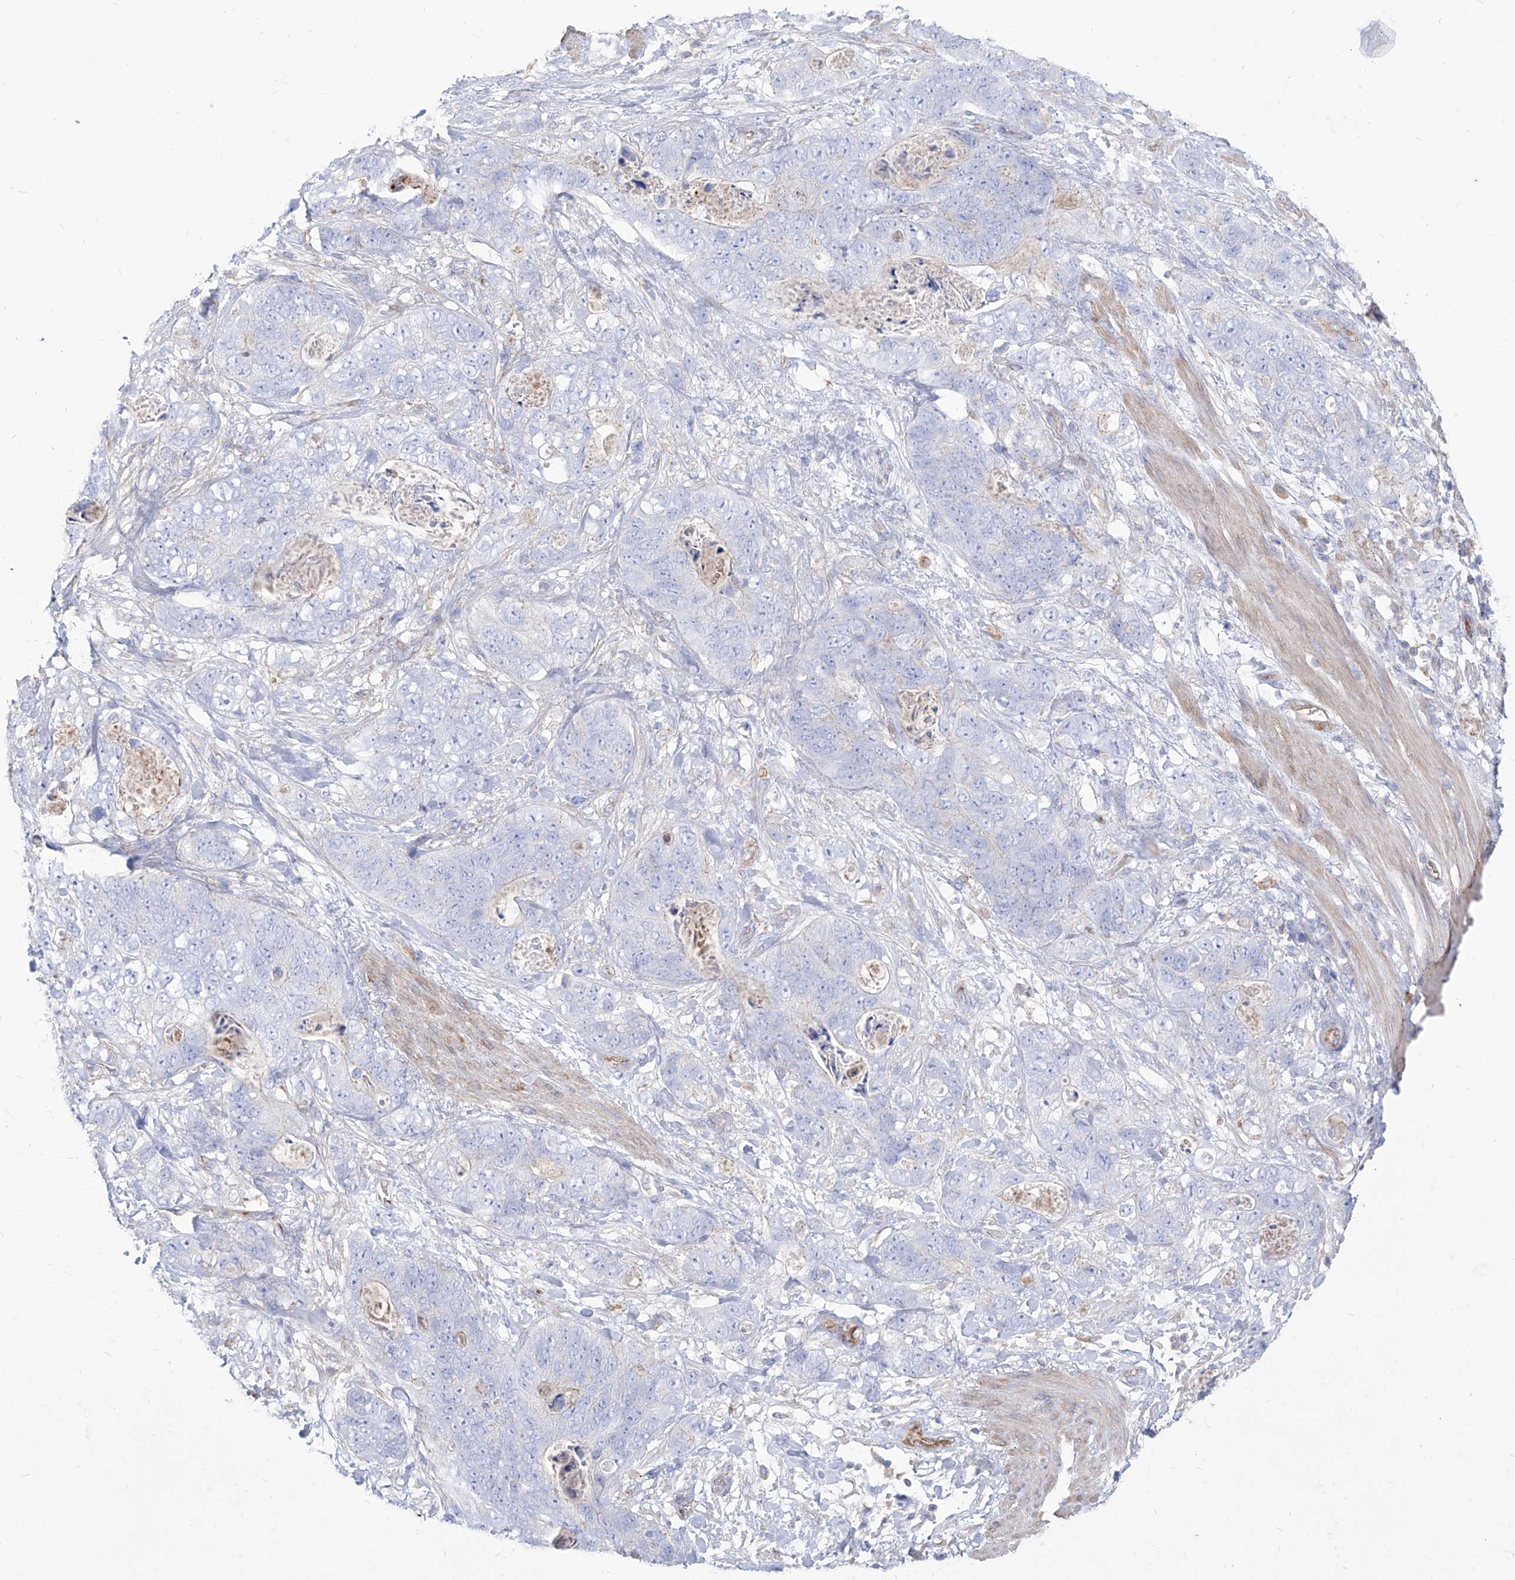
{"staining": {"intensity": "negative", "quantity": "none", "location": "none"}, "tissue": "stomach cancer", "cell_type": "Tumor cells", "image_type": "cancer", "snomed": [{"axis": "morphology", "description": "Normal tissue, NOS"}, {"axis": "morphology", "description": "Adenocarcinoma, NOS"}, {"axis": "topography", "description": "Stomach"}], "caption": "A high-resolution micrograph shows immunohistochemistry (IHC) staining of stomach cancer (adenocarcinoma), which demonstrates no significant staining in tumor cells.", "gene": "C1orf74", "patient": {"sex": "female", "age": 89}}